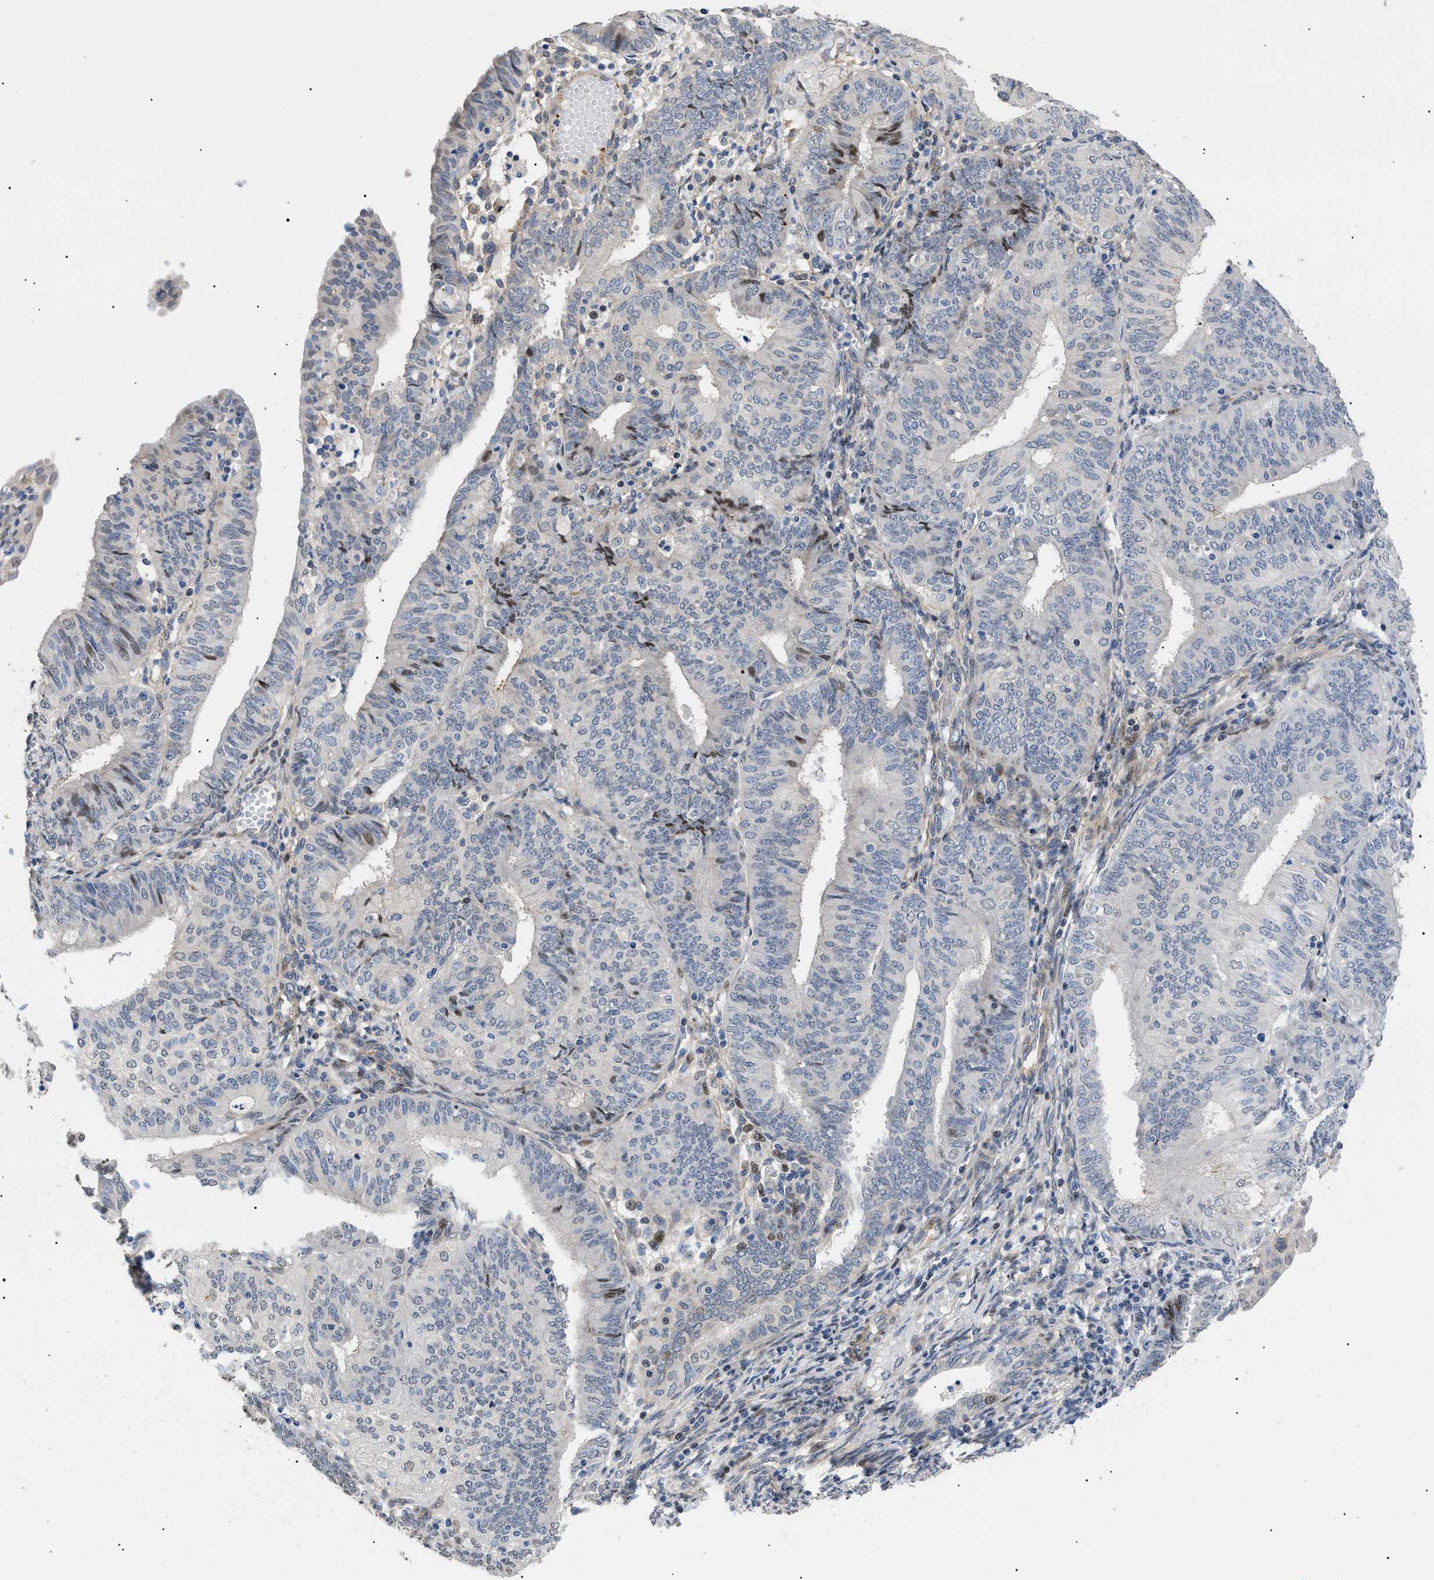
{"staining": {"intensity": "weak", "quantity": "<25%", "location": "nuclear"}, "tissue": "endometrial cancer", "cell_type": "Tumor cells", "image_type": "cancer", "snomed": [{"axis": "morphology", "description": "Adenocarcinoma, NOS"}, {"axis": "topography", "description": "Endometrium"}], "caption": "Immunohistochemistry (IHC) micrograph of neoplastic tissue: human endometrial cancer (adenocarcinoma) stained with DAB reveals no significant protein positivity in tumor cells. Brightfield microscopy of IHC stained with DAB (3,3'-diaminobenzidine) (brown) and hematoxylin (blue), captured at high magnification.", "gene": "SFXN5", "patient": {"sex": "female", "age": 58}}